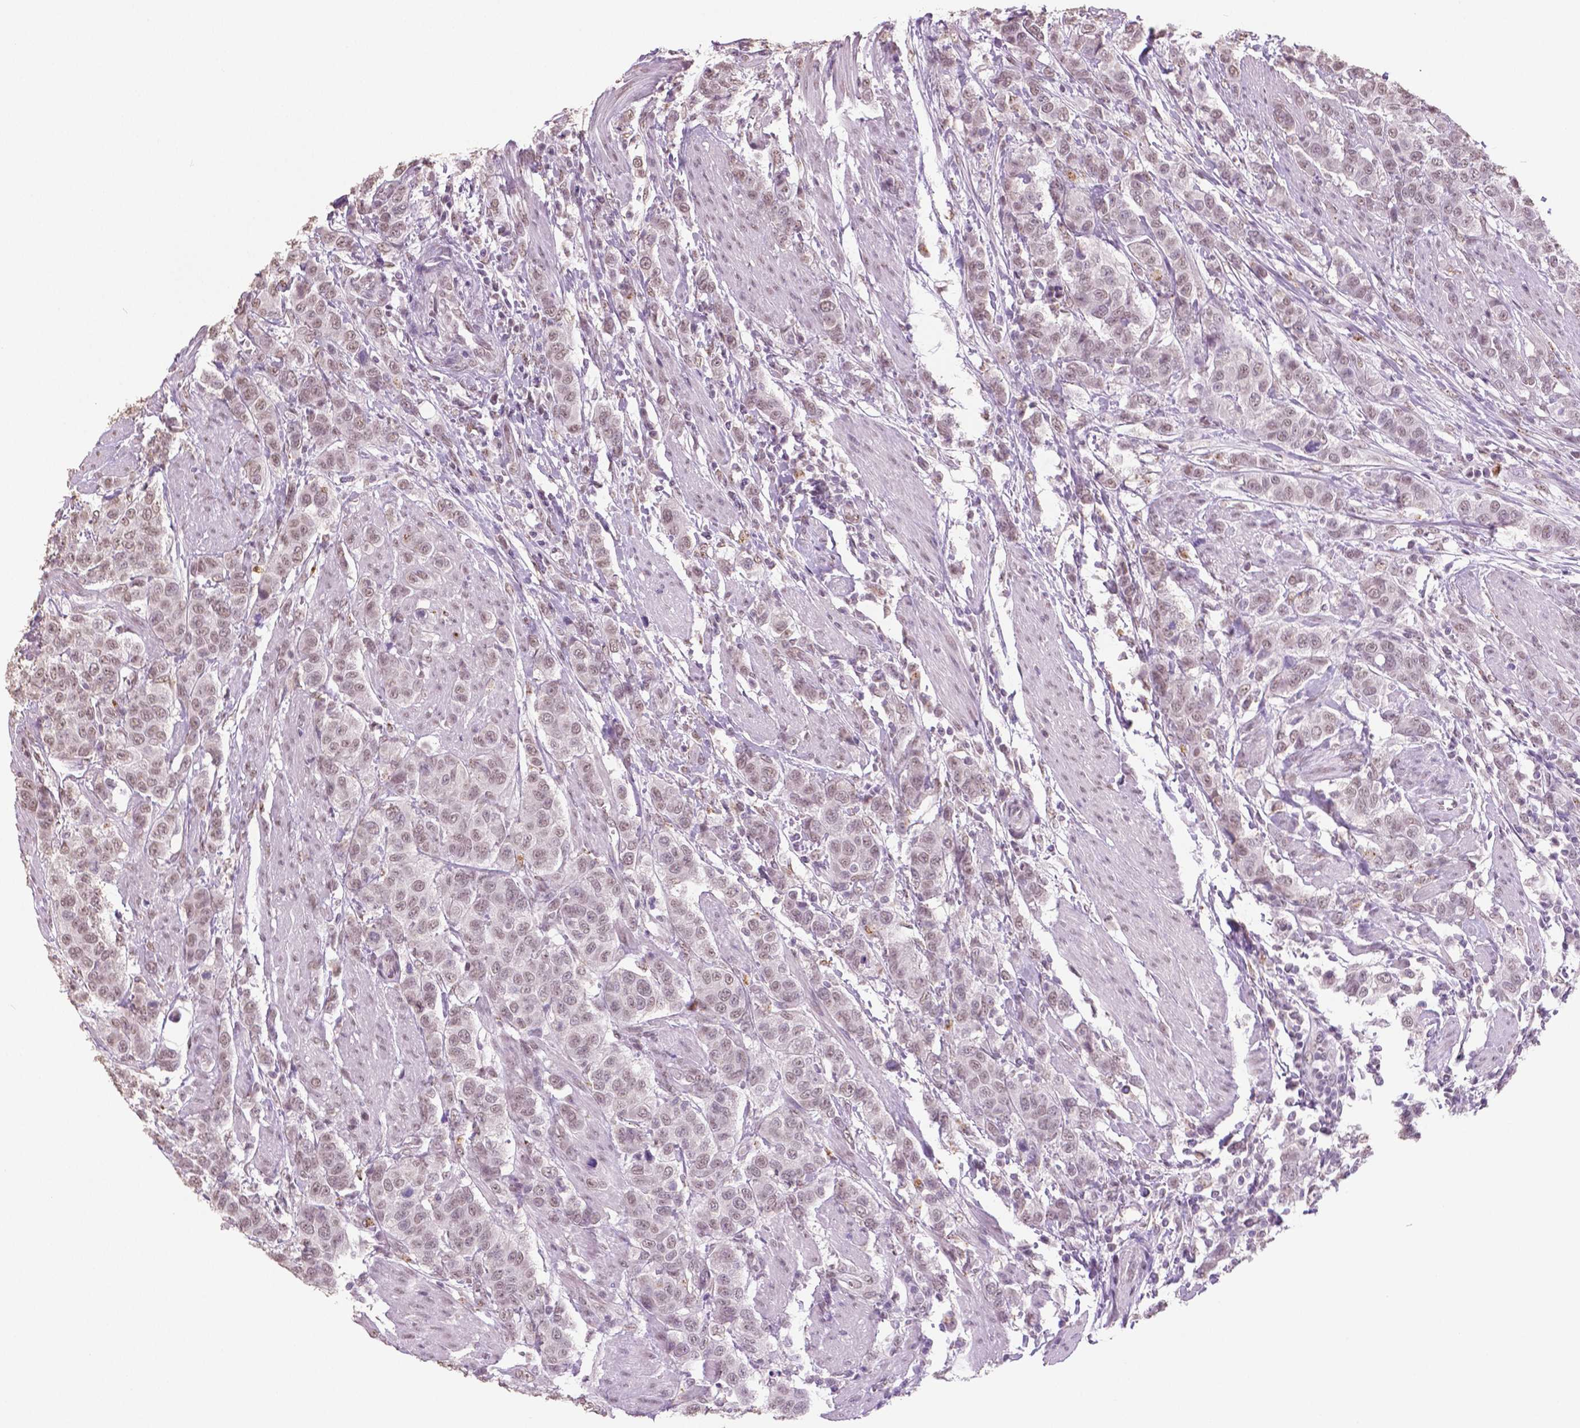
{"staining": {"intensity": "weak", "quantity": "25%-75%", "location": "nuclear"}, "tissue": "urothelial cancer", "cell_type": "Tumor cells", "image_type": "cancer", "snomed": [{"axis": "morphology", "description": "Urothelial carcinoma, High grade"}, {"axis": "topography", "description": "Urinary bladder"}], "caption": "The image demonstrates immunohistochemical staining of urothelial cancer. There is weak nuclear staining is appreciated in about 25%-75% of tumor cells.", "gene": "IGF2BP1", "patient": {"sex": "female", "age": 58}}